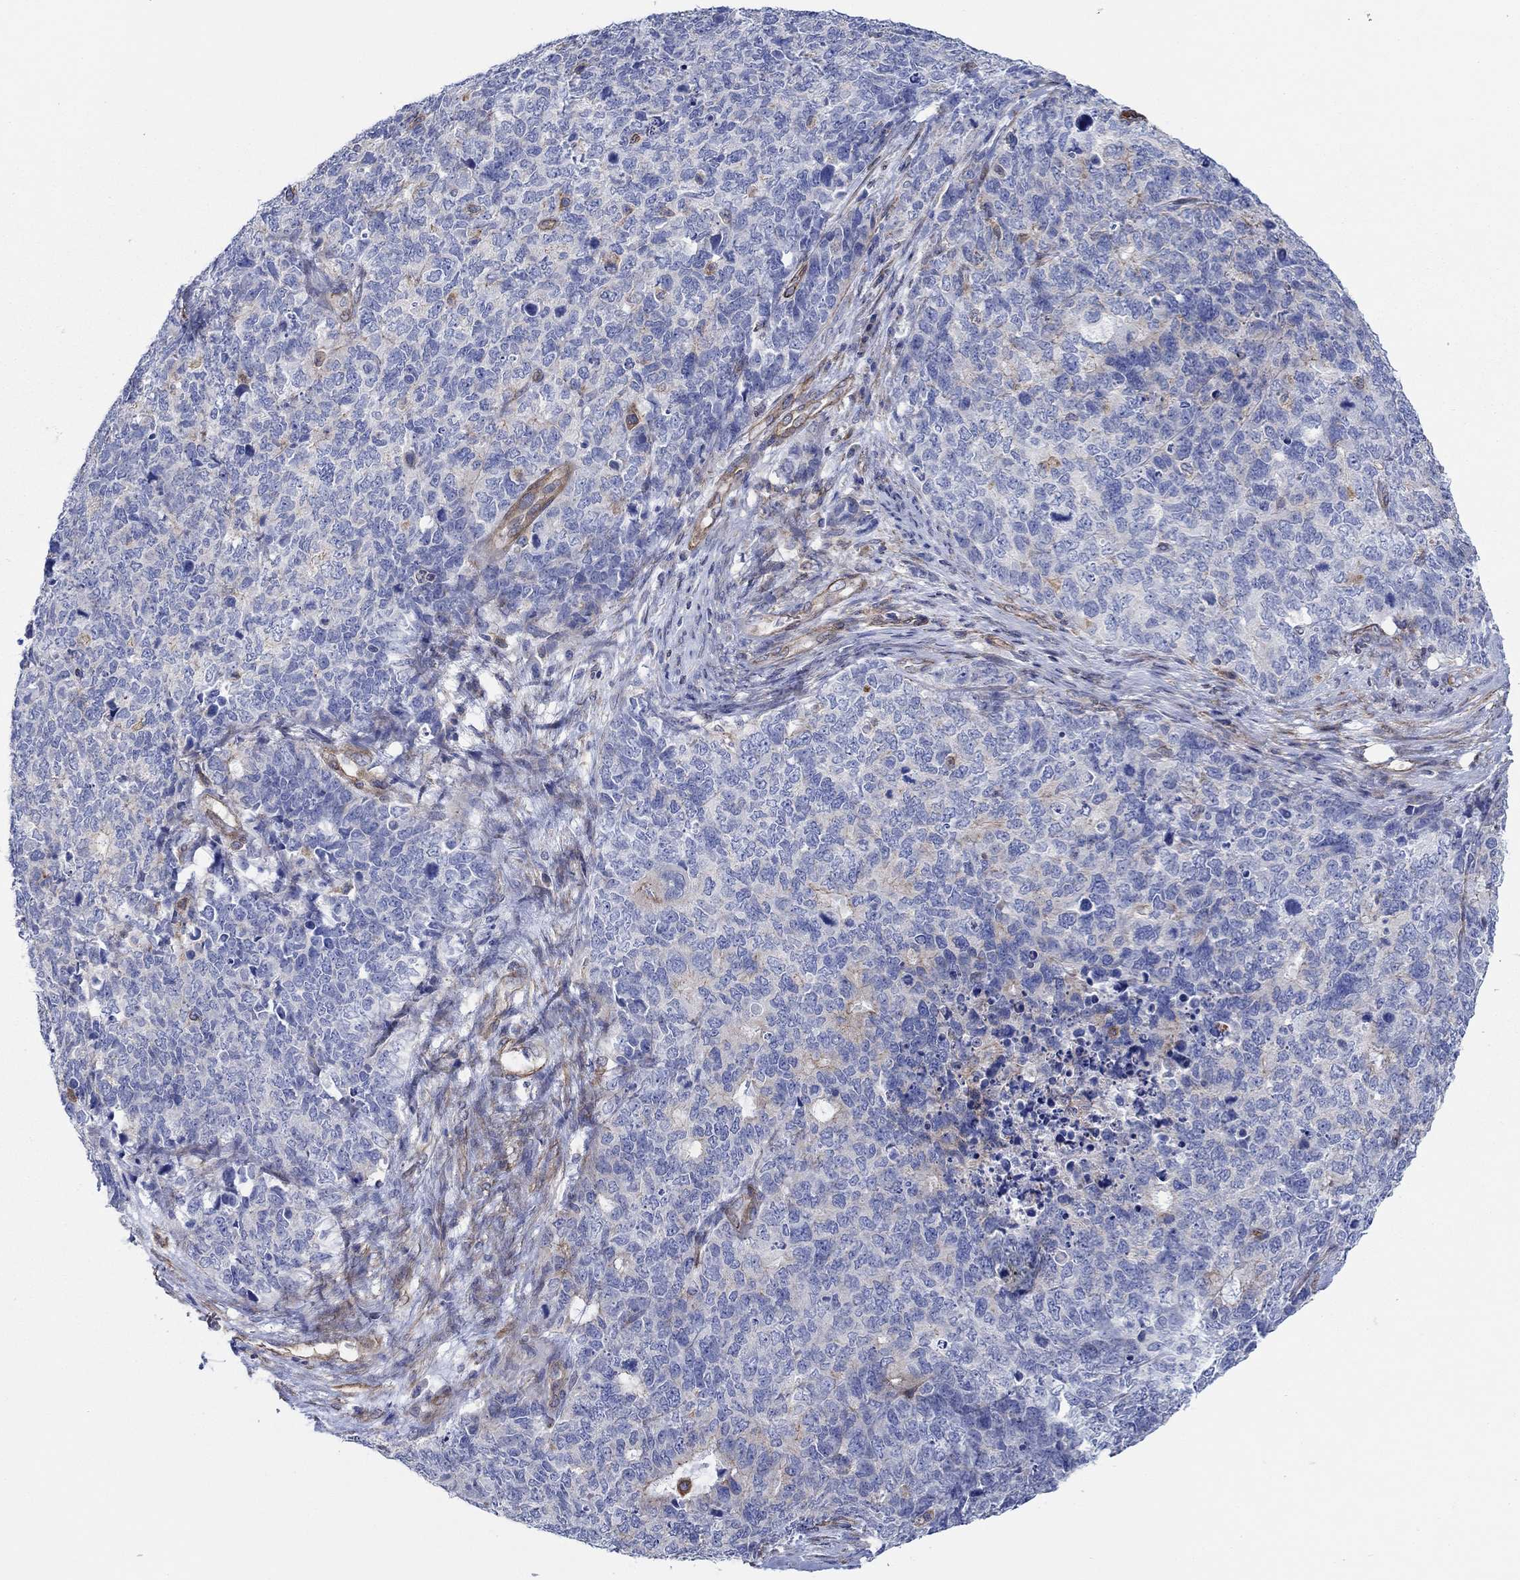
{"staining": {"intensity": "negative", "quantity": "none", "location": "none"}, "tissue": "cervical cancer", "cell_type": "Tumor cells", "image_type": "cancer", "snomed": [{"axis": "morphology", "description": "Squamous cell carcinoma, NOS"}, {"axis": "topography", "description": "Cervix"}], "caption": "High power microscopy image of an immunohistochemistry (IHC) photomicrograph of cervical squamous cell carcinoma, revealing no significant positivity in tumor cells.", "gene": "FMN1", "patient": {"sex": "female", "age": 63}}